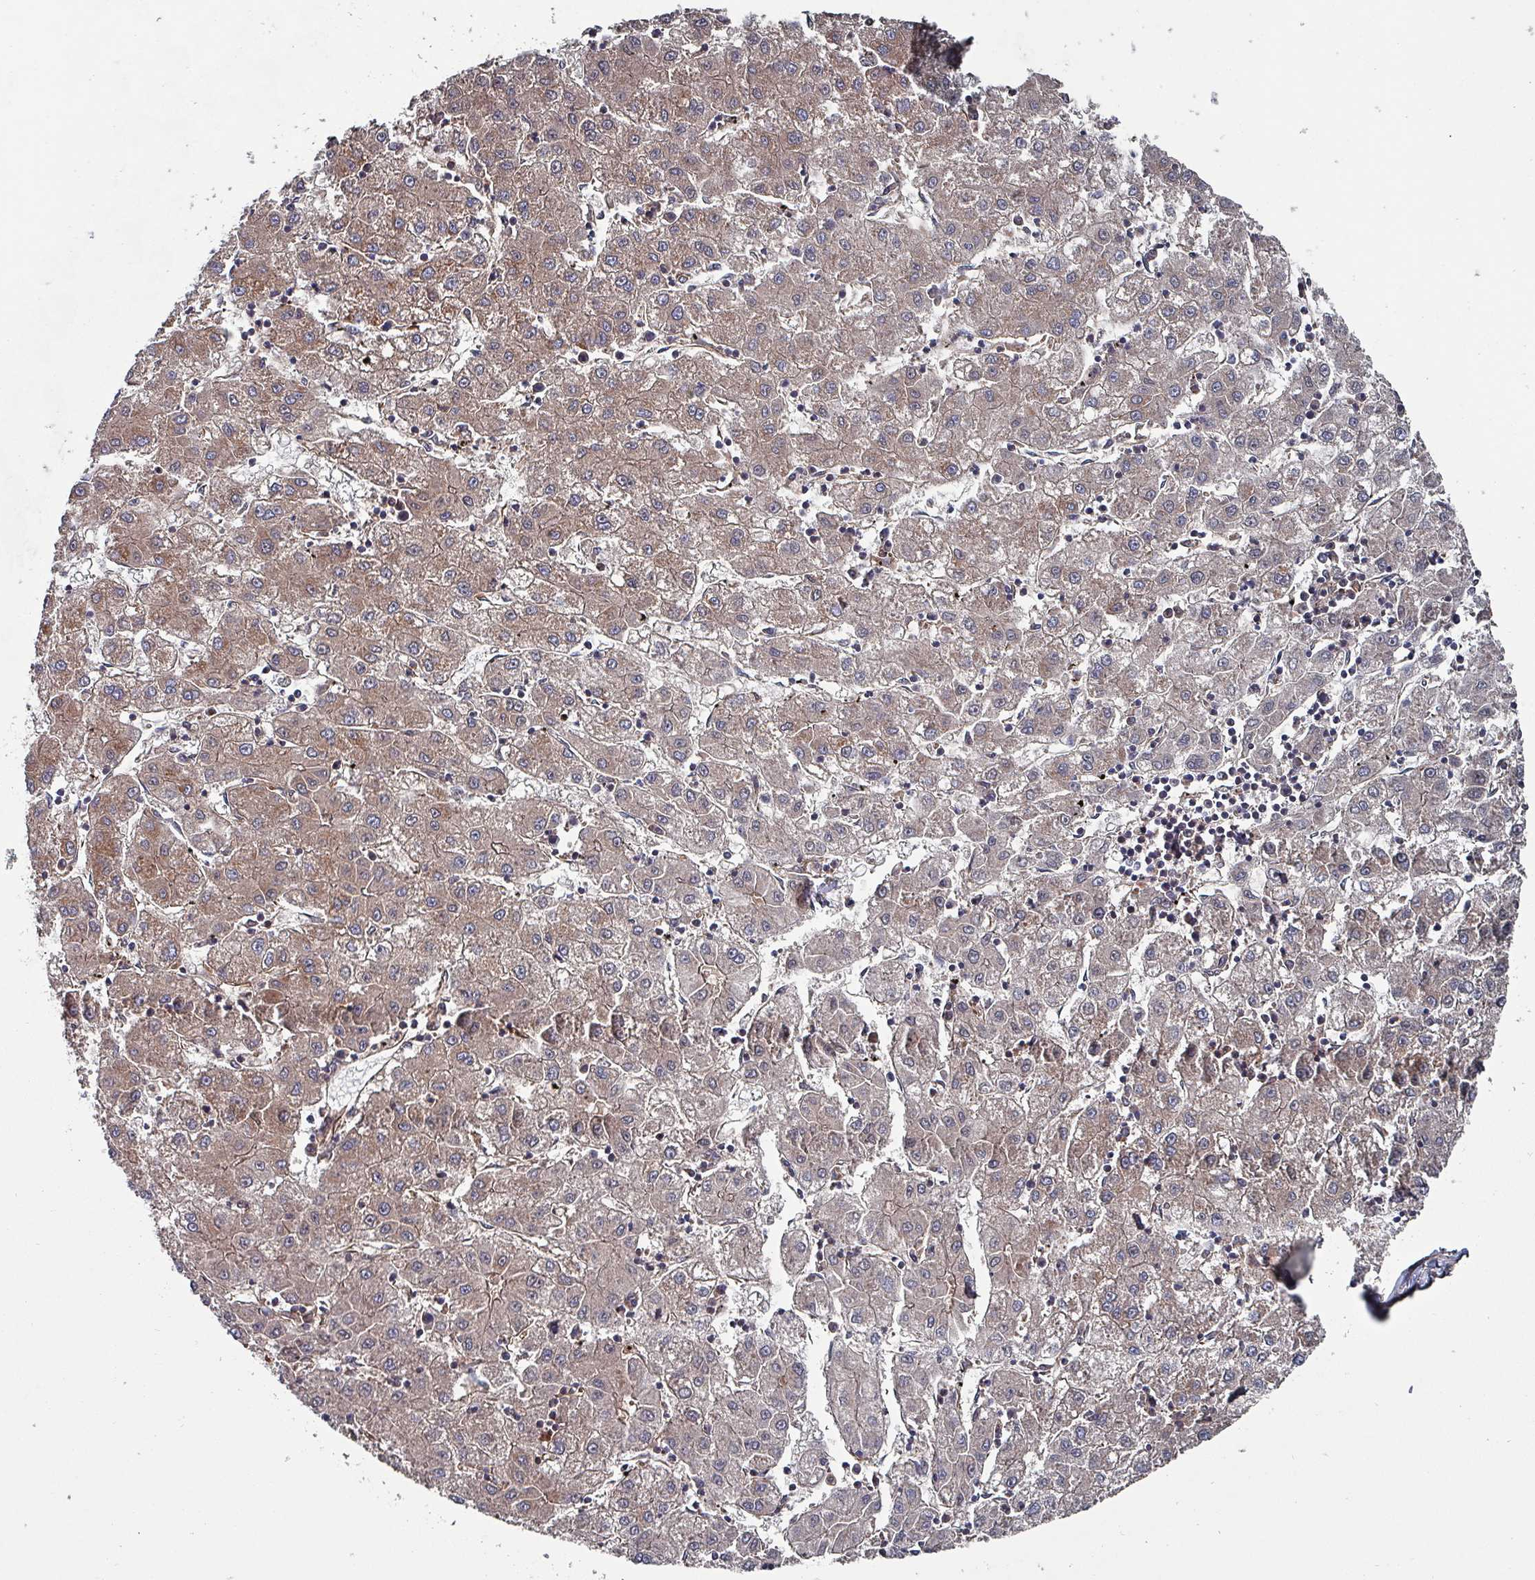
{"staining": {"intensity": "weak", "quantity": ">75%", "location": "cytoplasmic/membranous"}, "tissue": "liver cancer", "cell_type": "Tumor cells", "image_type": "cancer", "snomed": [{"axis": "morphology", "description": "Carcinoma, Hepatocellular, NOS"}, {"axis": "topography", "description": "Liver"}], "caption": "High-magnification brightfield microscopy of liver hepatocellular carcinoma stained with DAB (3,3'-diaminobenzidine) (brown) and counterstained with hematoxylin (blue). tumor cells exhibit weak cytoplasmic/membranous expression is present in about>75% of cells.", "gene": "ANO10", "patient": {"sex": "male", "age": 72}}